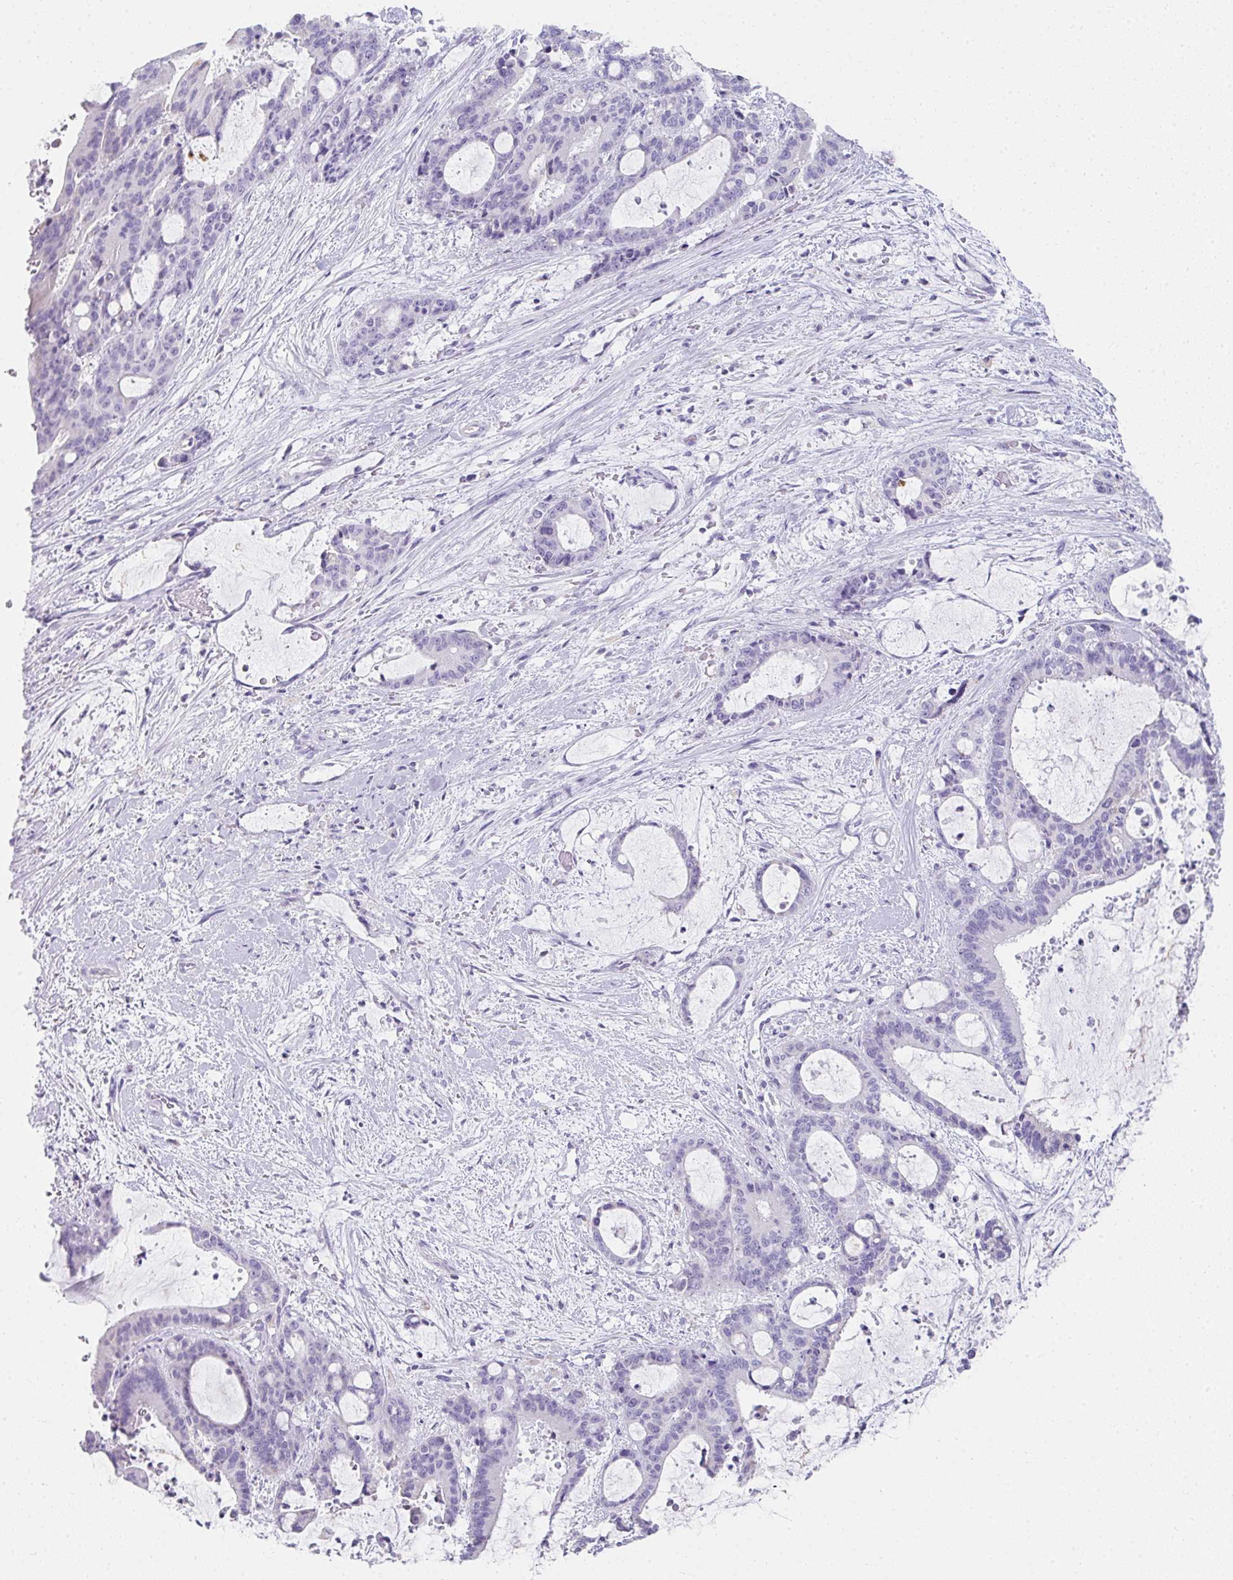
{"staining": {"intensity": "negative", "quantity": "none", "location": "none"}, "tissue": "liver cancer", "cell_type": "Tumor cells", "image_type": "cancer", "snomed": [{"axis": "morphology", "description": "Normal tissue, NOS"}, {"axis": "morphology", "description": "Cholangiocarcinoma"}, {"axis": "topography", "description": "Liver"}, {"axis": "topography", "description": "Peripheral nerve tissue"}], "caption": "High magnification brightfield microscopy of liver cholangiocarcinoma stained with DAB (3,3'-diaminobenzidine) (brown) and counterstained with hematoxylin (blue): tumor cells show no significant positivity.", "gene": "RLF", "patient": {"sex": "female", "age": 73}}